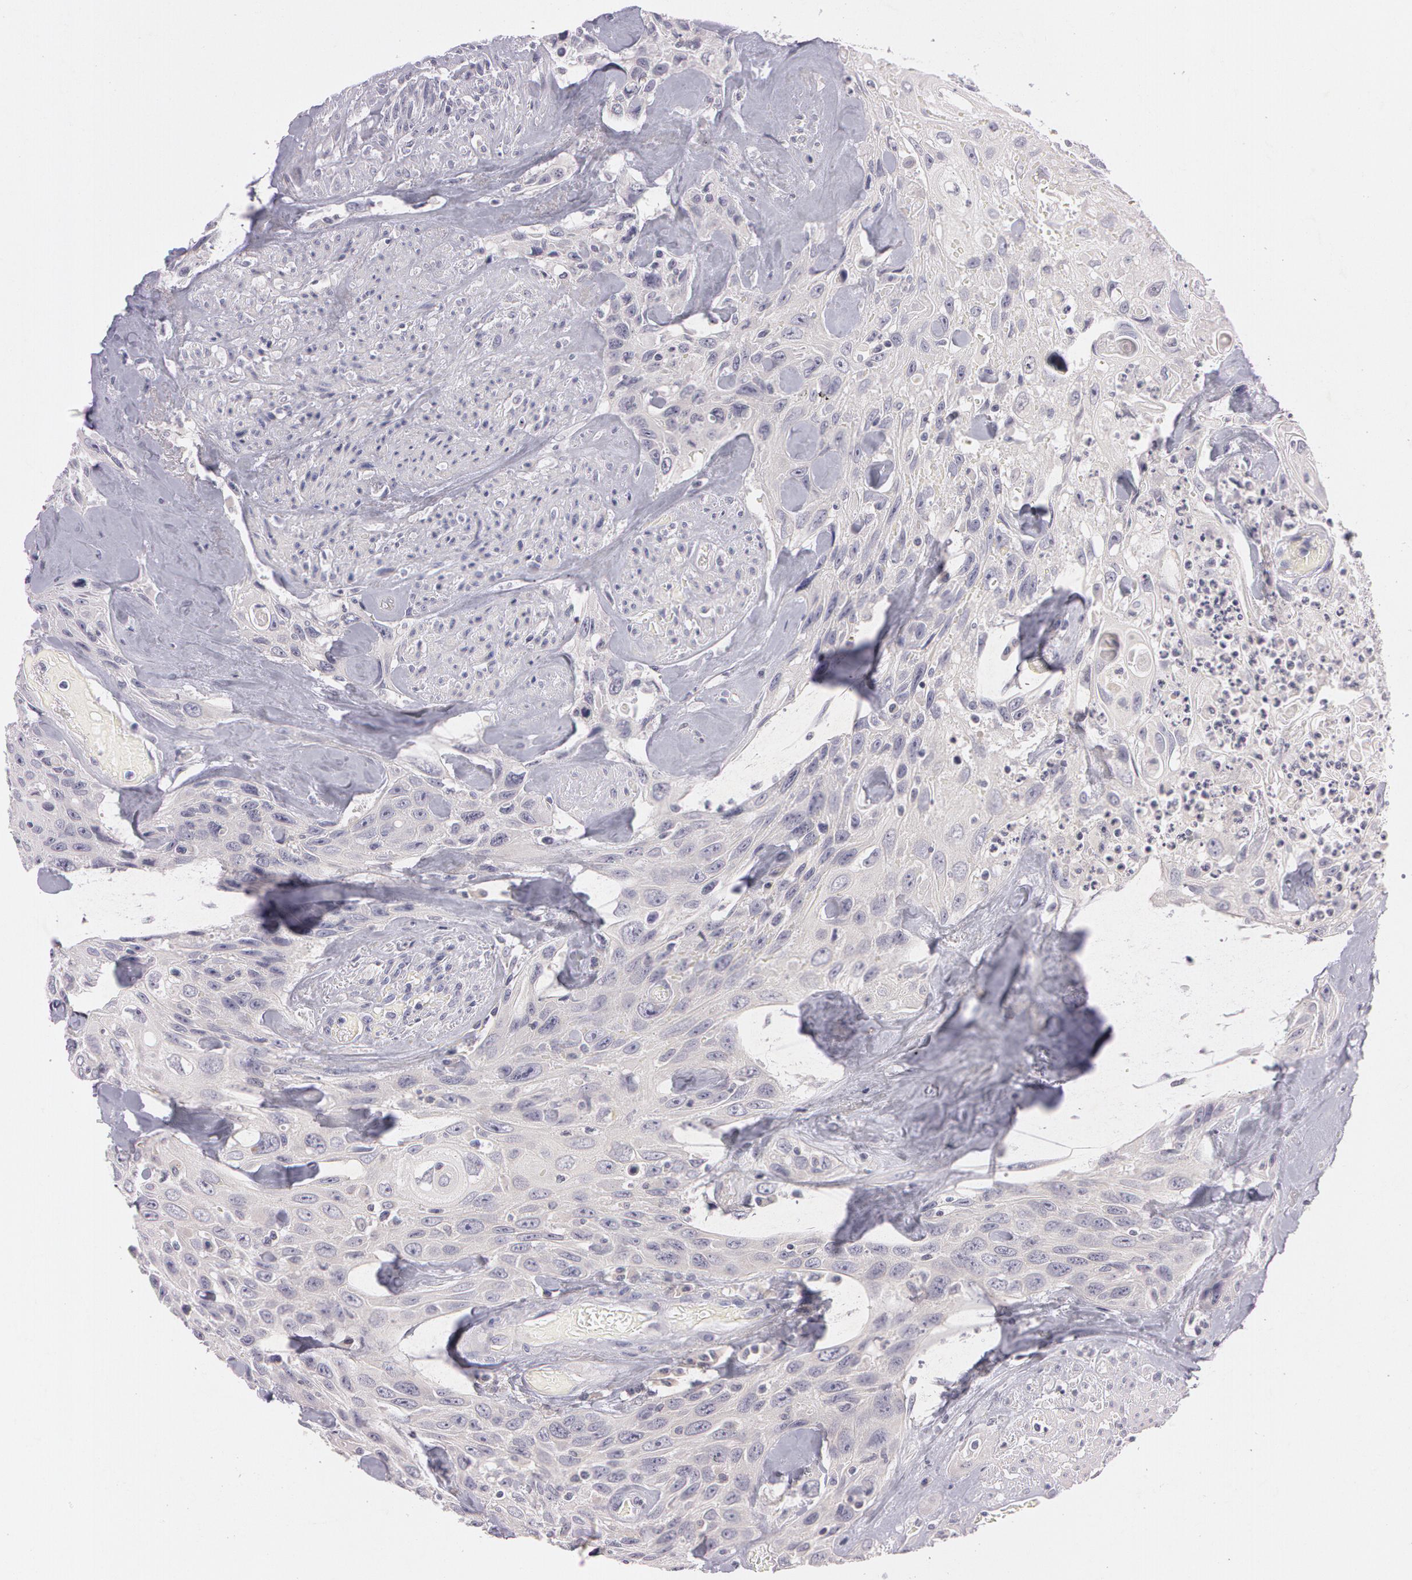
{"staining": {"intensity": "negative", "quantity": "none", "location": "none"}, "tissue": "urothelial cancer", "cell_type": "Tumor cells", "image_type": "cancer", "snomed": [{"axis": "morphology", "description": "Urothelial carcinoma, High grade"}, {"axis": "topography", "description": "Urinary bladder"}], "caption": "Immunohistochemistry of human urothelial cancer shows no expression in tumor cells.", "gene": "MXRA5", "patient": {"sex": "female", "age": 84}}